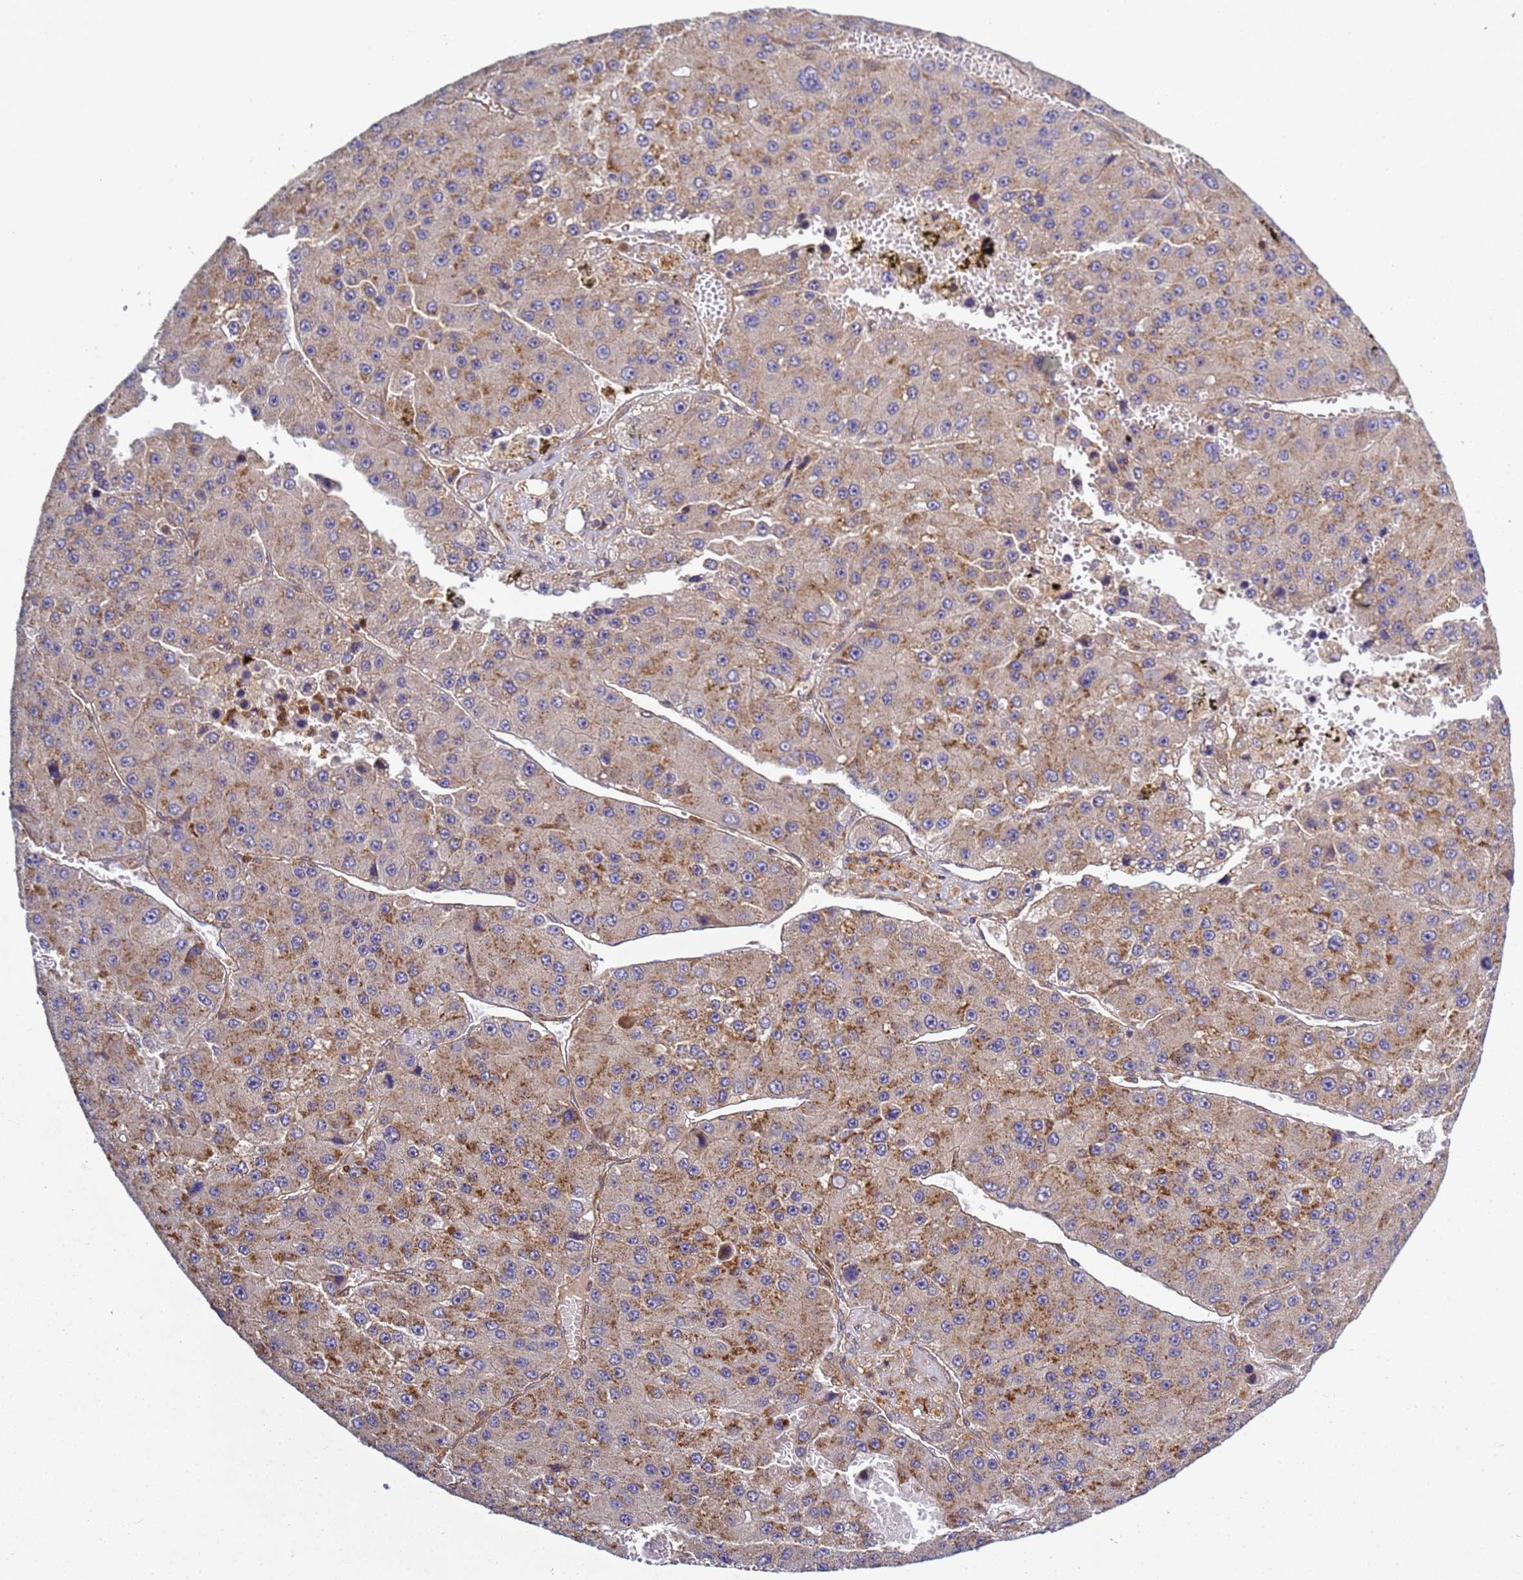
{"staining": {"intensity": "moderate", "quantity": "25%-75%", "location": "cytoplasmic/membranous"}, "tissue": "liver cancer", "cell_type": "Tumor cells", "image_type": "cancer", "snomed": [{"axis": "morphology", "description": "Carcinoma, Hepatocellular, NOS"}, {"axis": "topography", "description": "Liver"}], "caption": "The immunohistochemical stain shows moderate cytoplasmic/membranous positivity in tumor cells of liver cancer (hepatocellular carcinoma) tissue.", "gene": "C8orf34", "patient": {"sex": "female", "age": 73}}